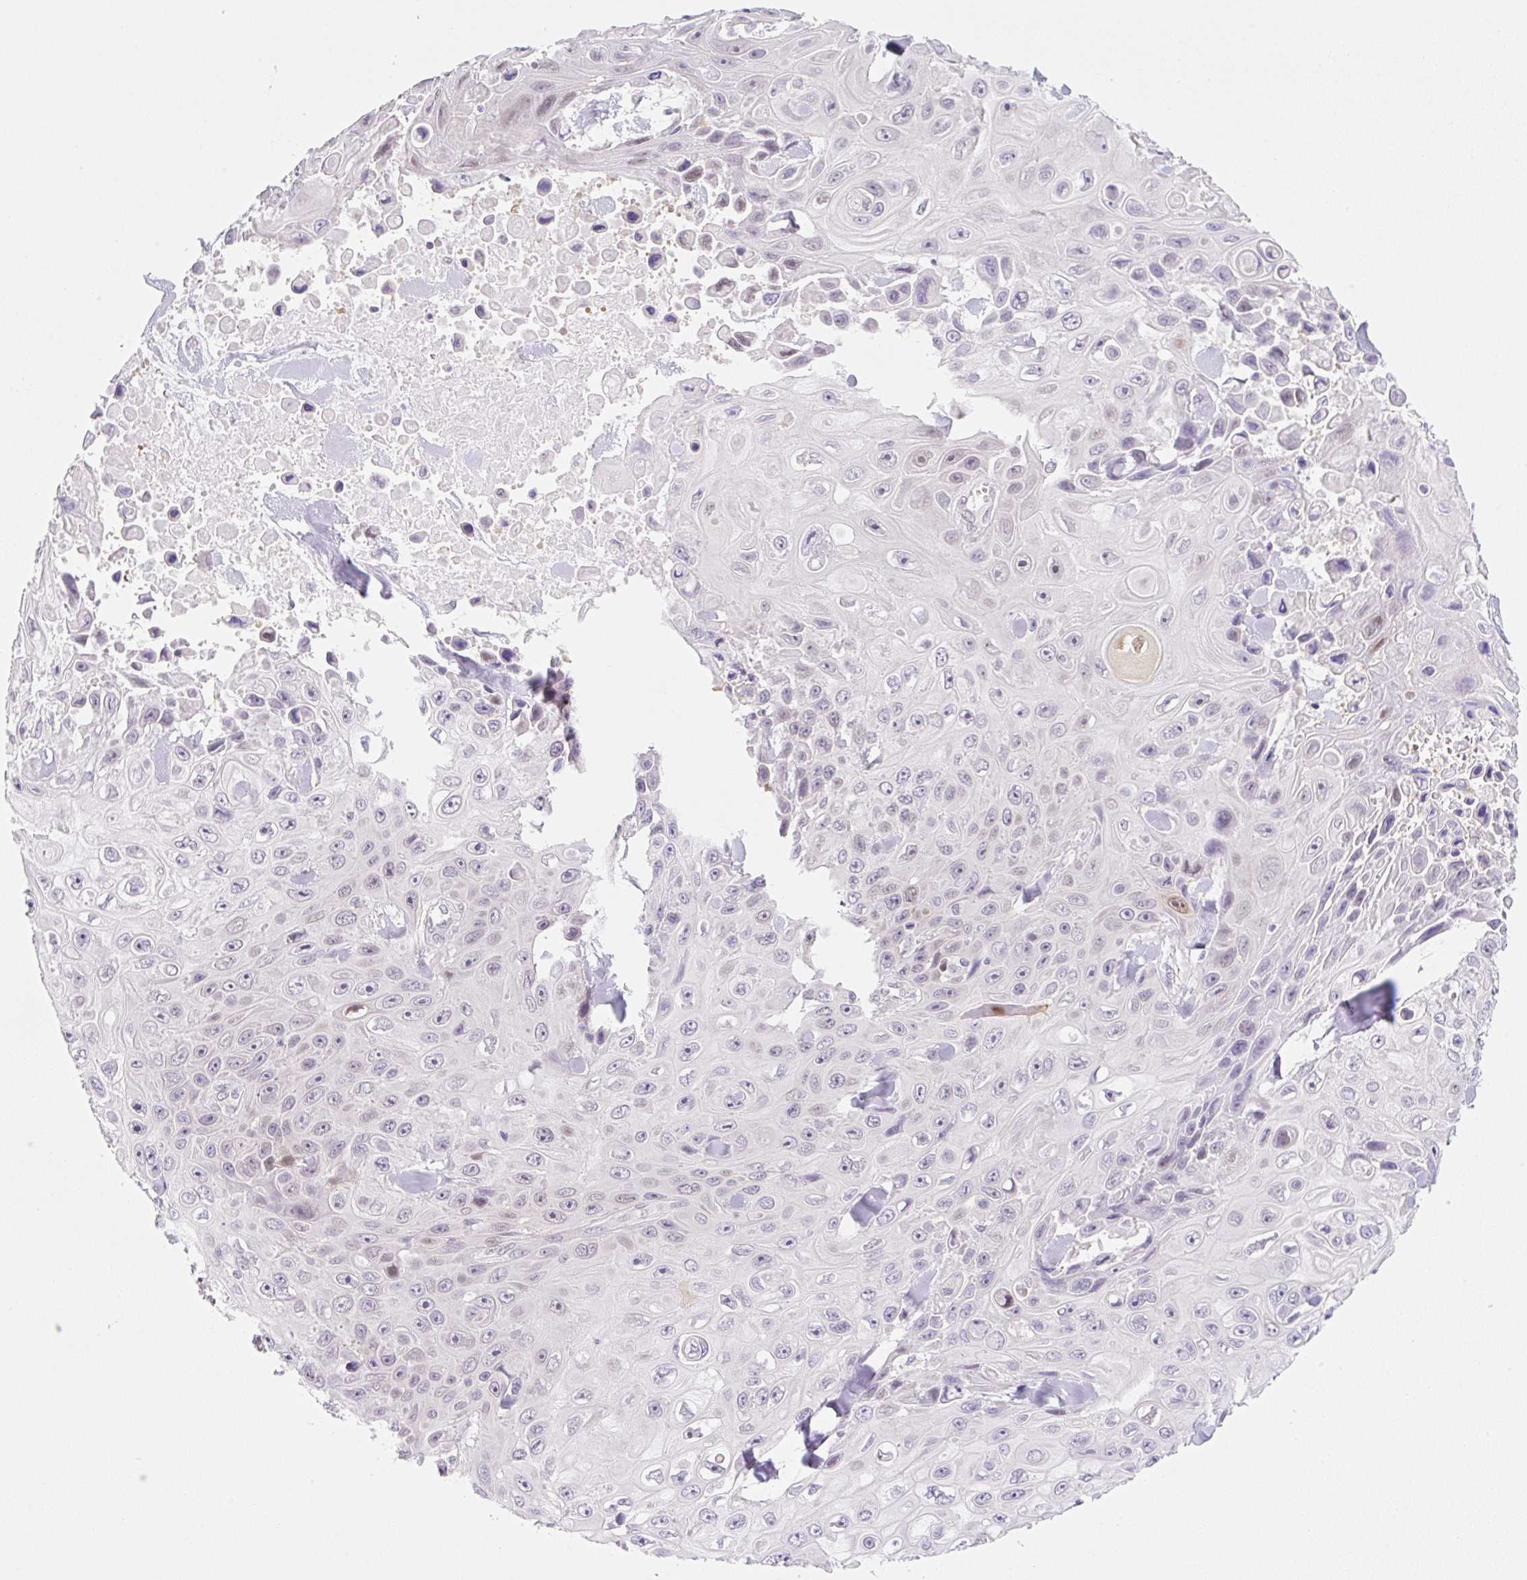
{"staining": {"intensity": "negative", "quantity": "none", "location": "none"}, "tissue": "skin cancer", "cell_type": "Tumor cells", "image_type": "cancer", "snomed": [{"axis": "morphology", "description": "Squamous cell carcinoma, NOS"}, {"axis": "topography", "description": "Skin"}], "caption": "The IHC micrograph has no significant expression in tumor cells of skin cancer (squamous cell carcinoma) tissue. Nuclei are stained in blue.", "gene": "SYNE3", "patient": {"sex": "male", "age": 82}}